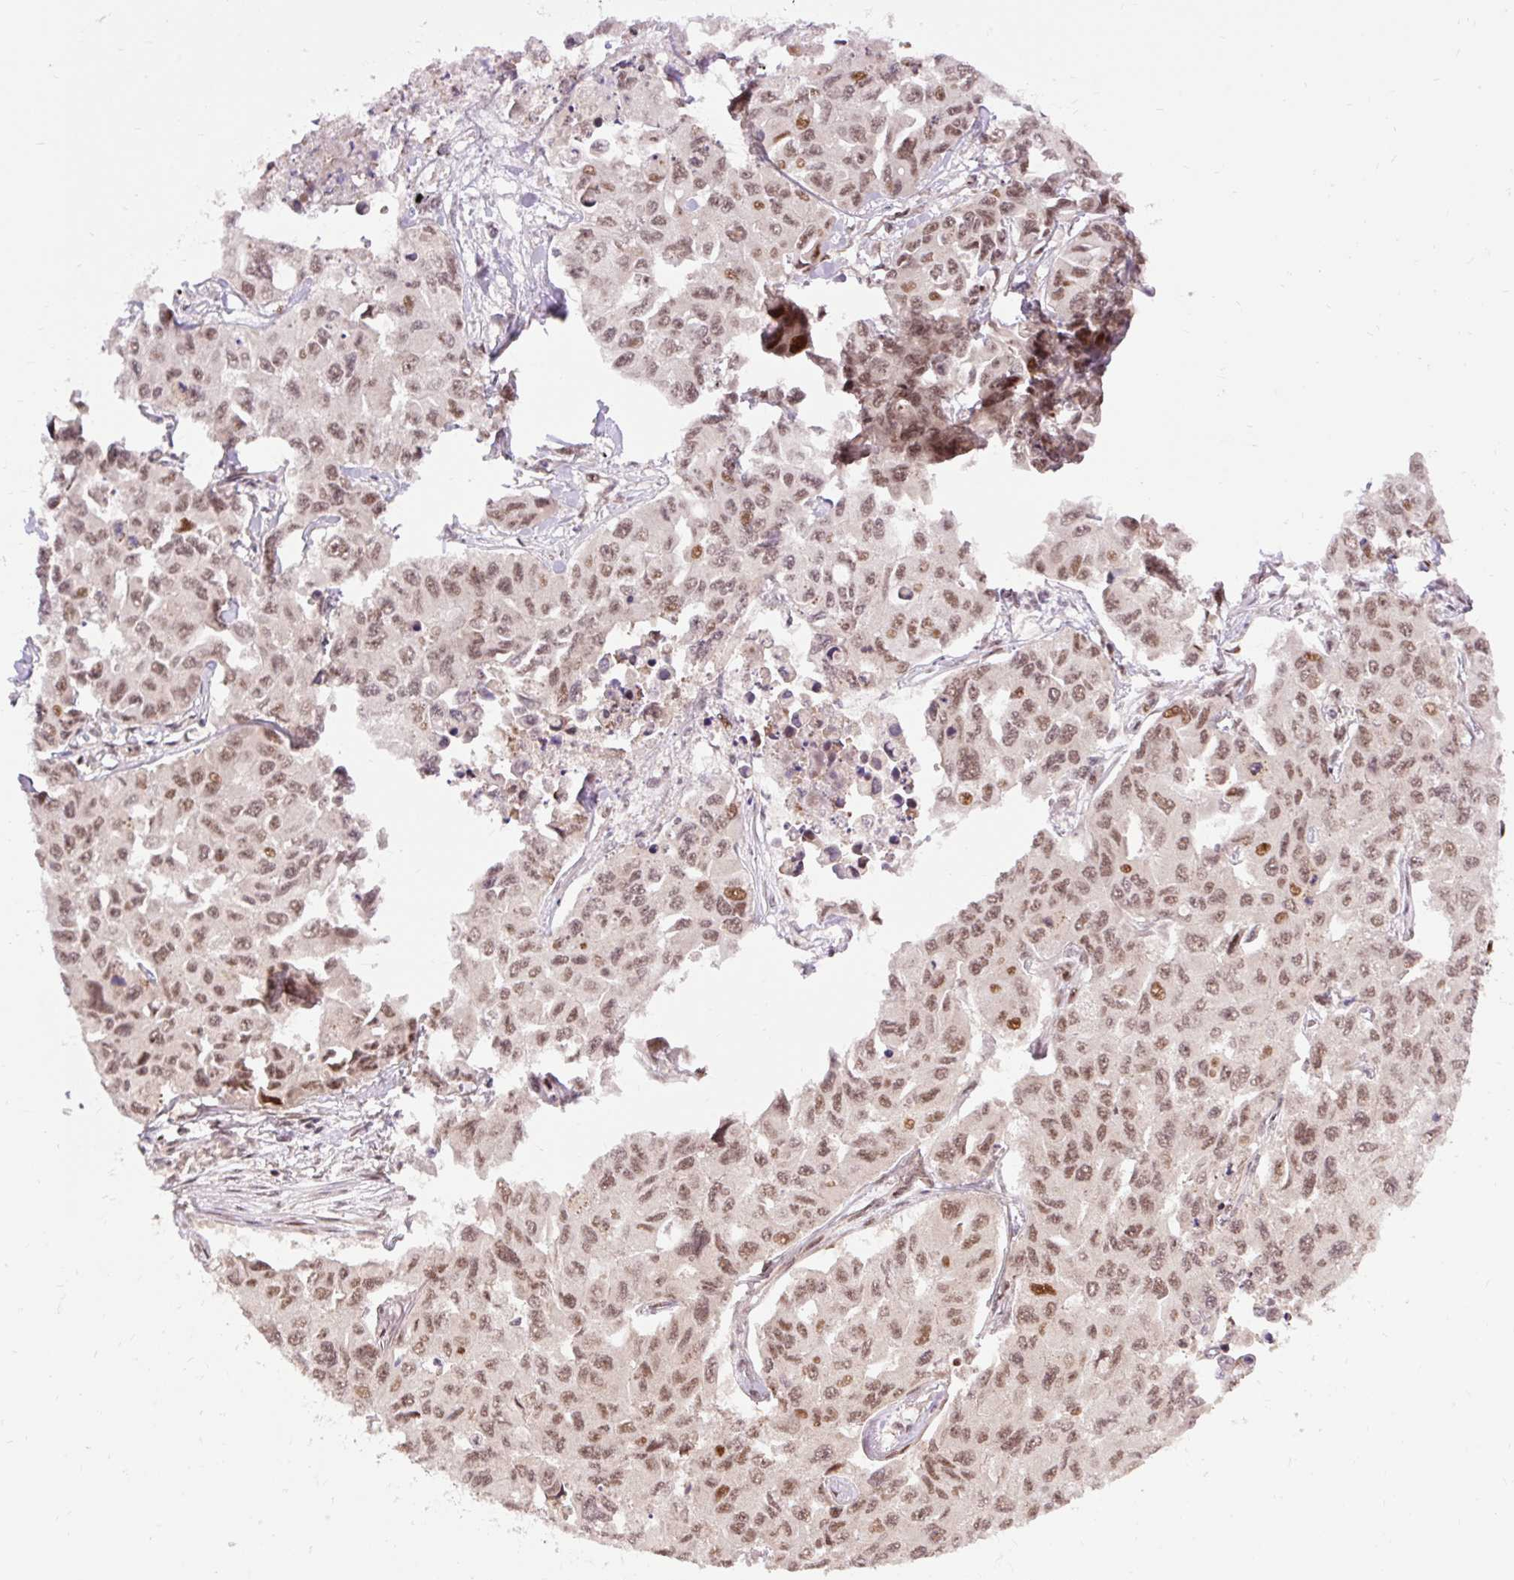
{"staining": {"intensity": "strong", "quantity": ">75%", "location": "nuclear"}, "tissue": "lung cancer", "cell_type": "Tumor cells", "image_type": "cancer", "snomed": [{"axis": "morphology", "description": "Adenocarcinoma, NOS"}, {"axis": "topography", "description": "Lung"}], "caption": "Immunohistochemical staining of lung cancer (adenocarcinoma) shows strong nuclear protein staining in approximately >75% of tumor cells.", "gene": "MECOM", "patient": {"sex": "male", "age": 64}}